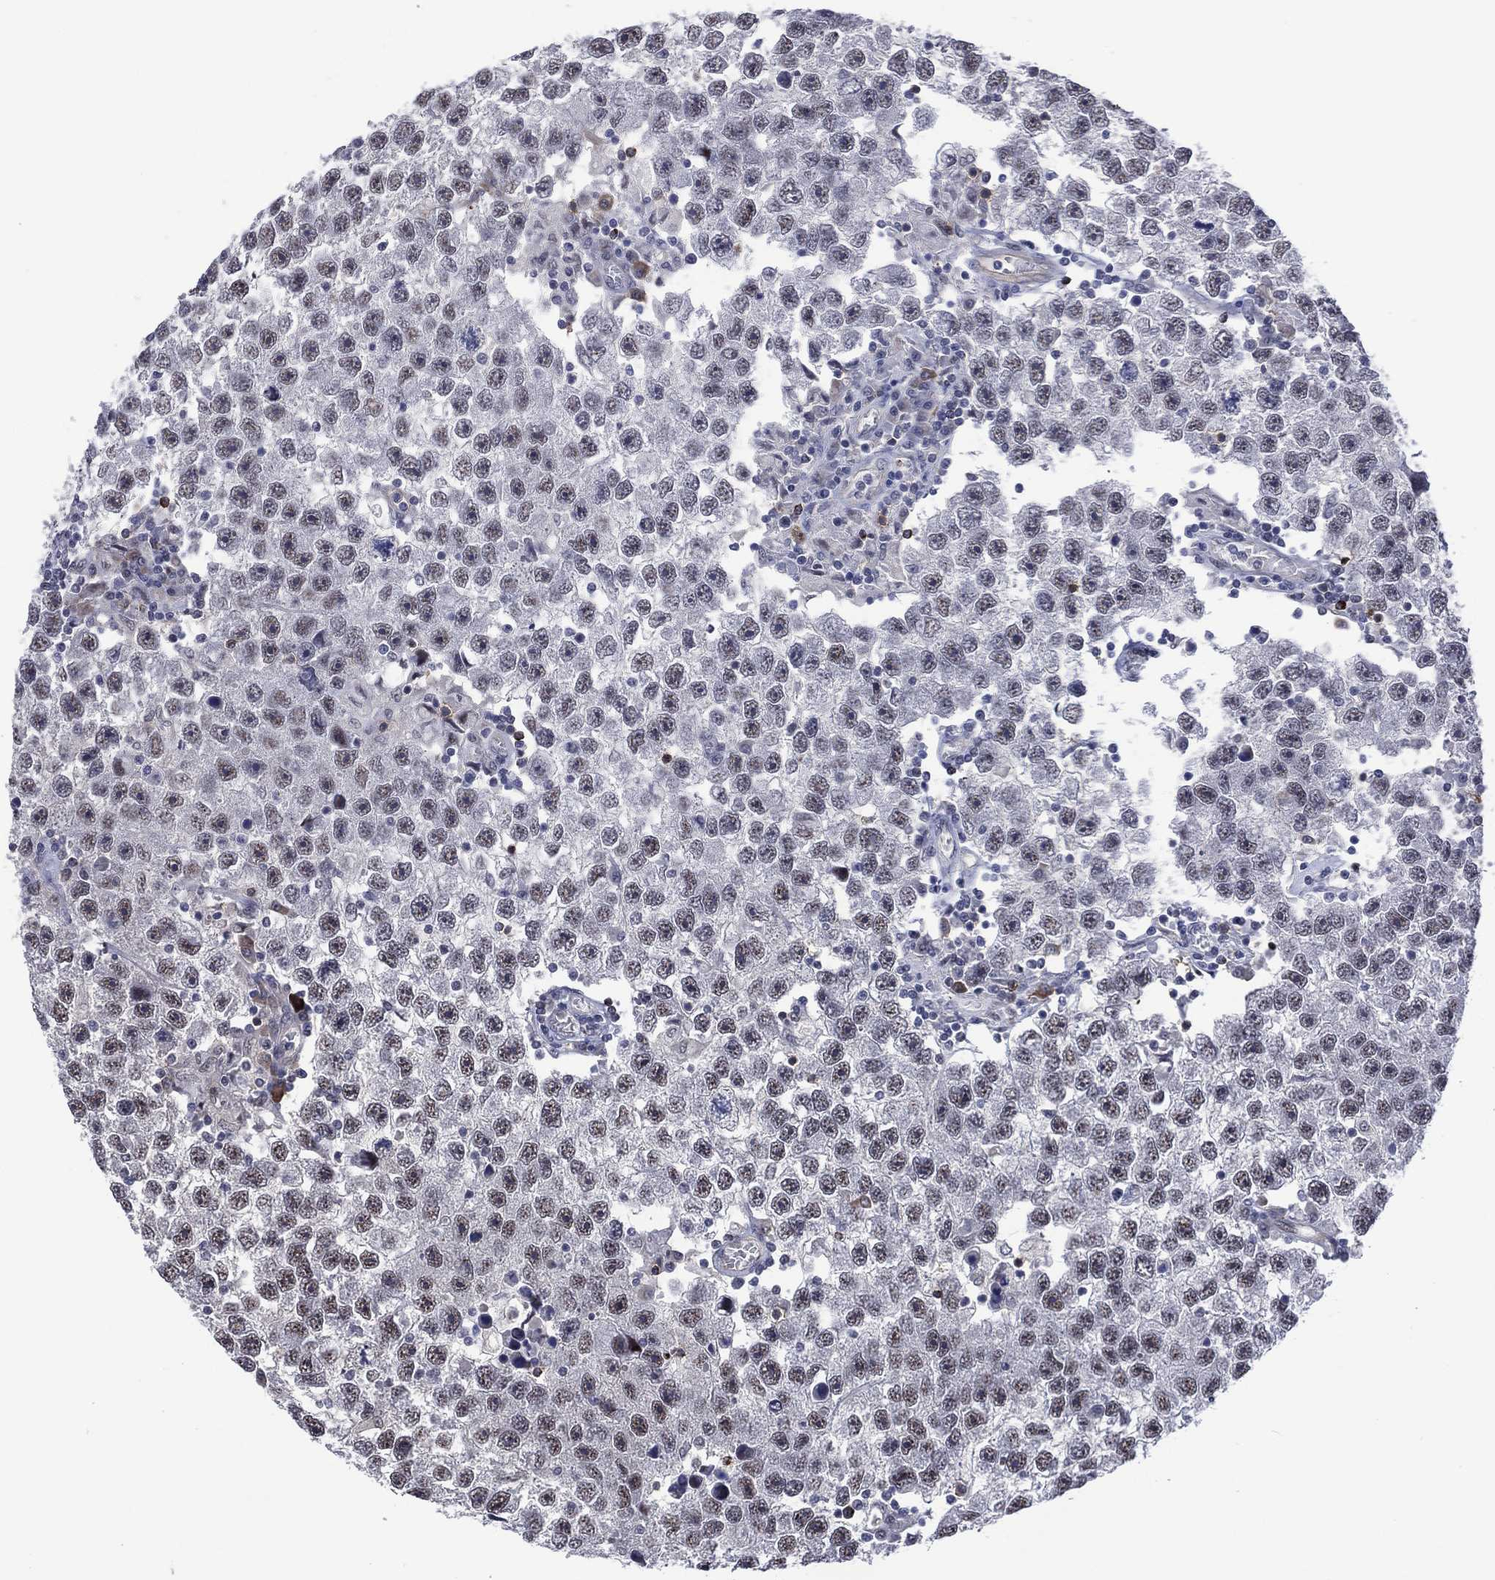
{"staining": {"intensity": "negative", "quantity": "none", "location": "none"}, "tissue": "testis cancer", "cell_type": "Tumor cells", "image_type": "cancer", "snomed": [{"axis": "morphology", "description": "Seminoma, NOS"}, {"axis": "topography", "description": "Testis"}], "caption": "Immunohistochemical staining of human testis cancer (seminoma) reveals no significant expression in tumor cells.", "gene": "DPP4", "patient": {"sex": "male", "age": 26}}